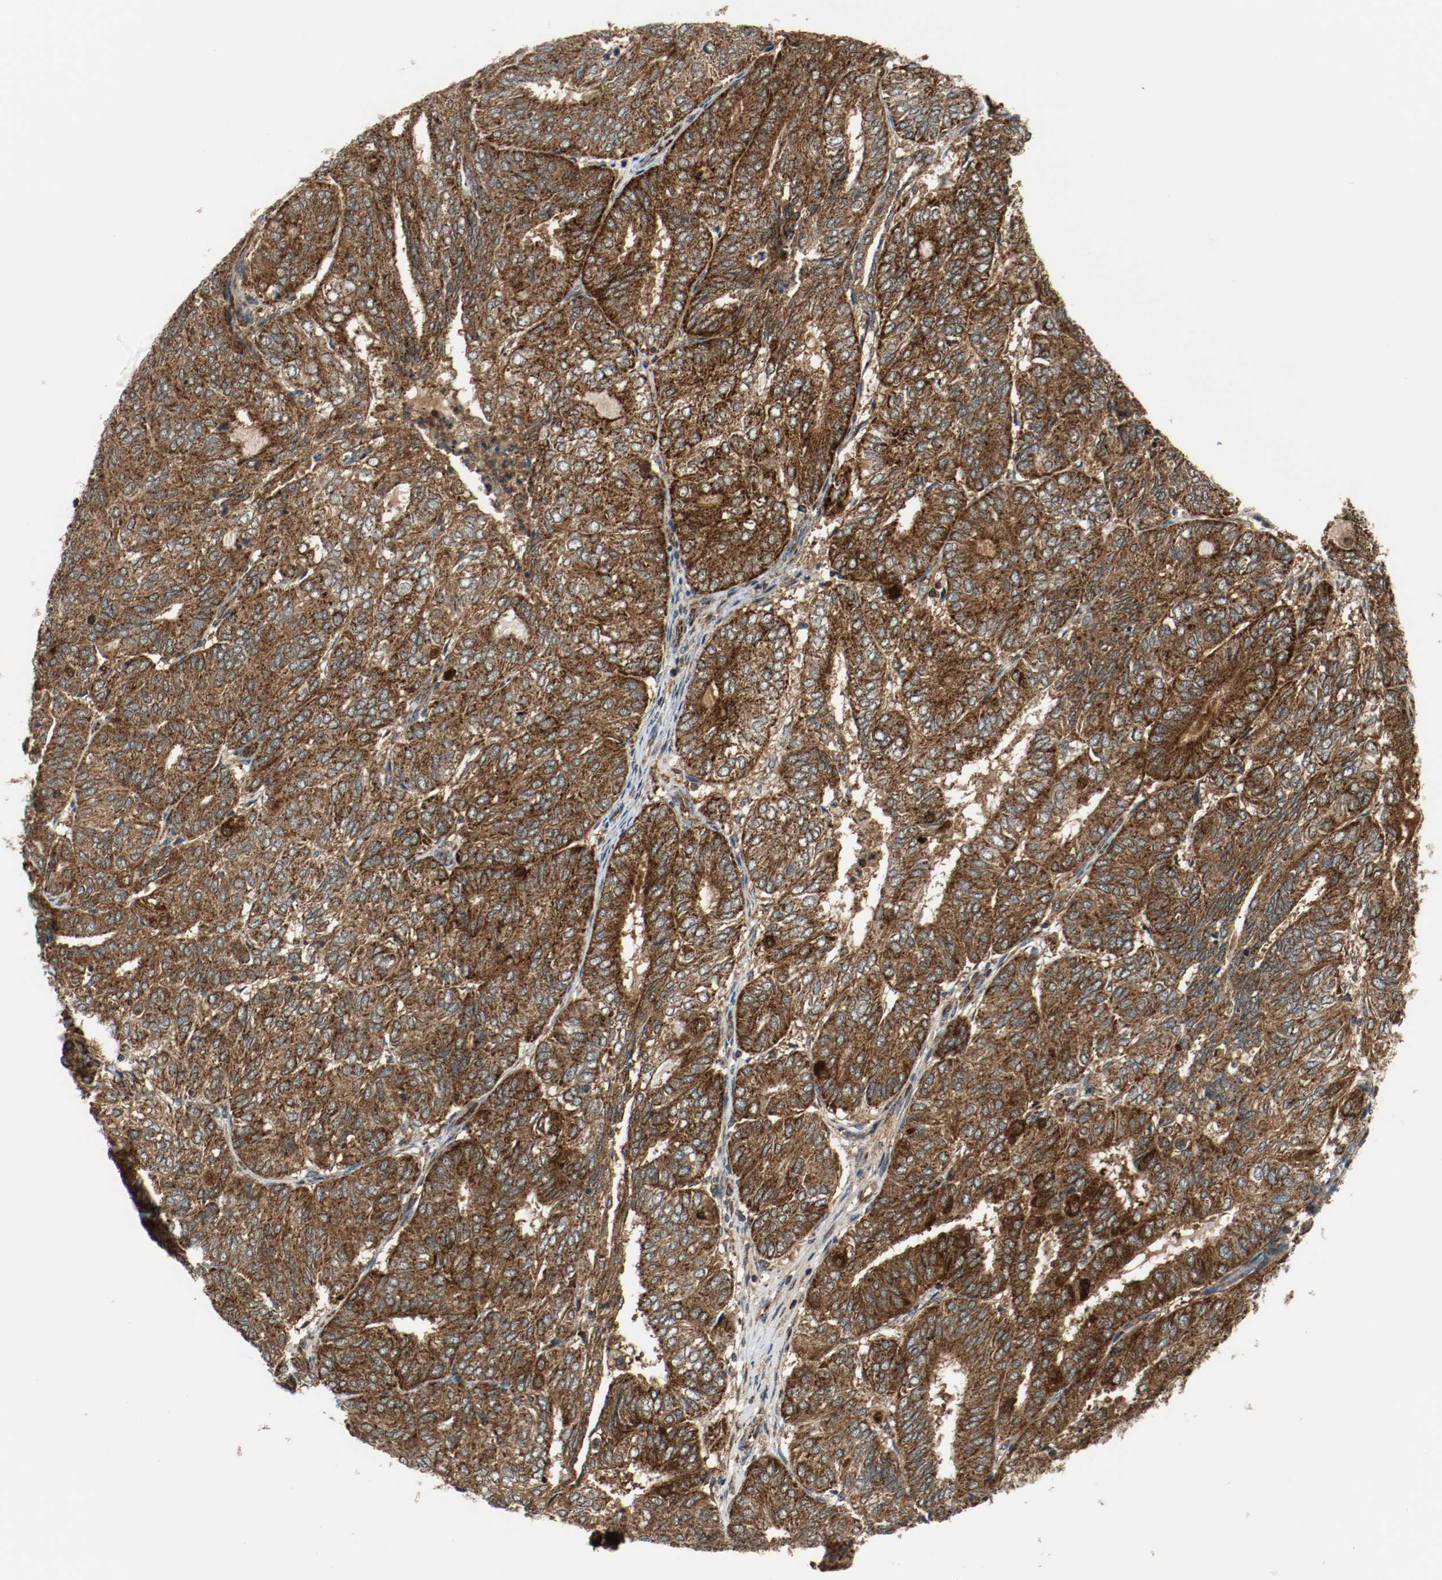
{"staining": {"intensity": "strong", "quantity": ">75%", "location": "cytoplasmic/membranous"}, "tissue": "endometrial cancer", "cell_type": "Tumor cells", "image_type": "cancer", "snomed": [{"axis": "morphology", "description": "Adenocarcinoma, NOS"}, {"axis": "topography", "description": "Uterus"}], "caption": "DAB immunohistochemical staining of endometrial cancer reveals strong cytoplasmic/membranous protein positivity in approximately >75% of tumor cells.", "gene": "TXNRD1", "patient": {"sex": "female", "age": 60}}